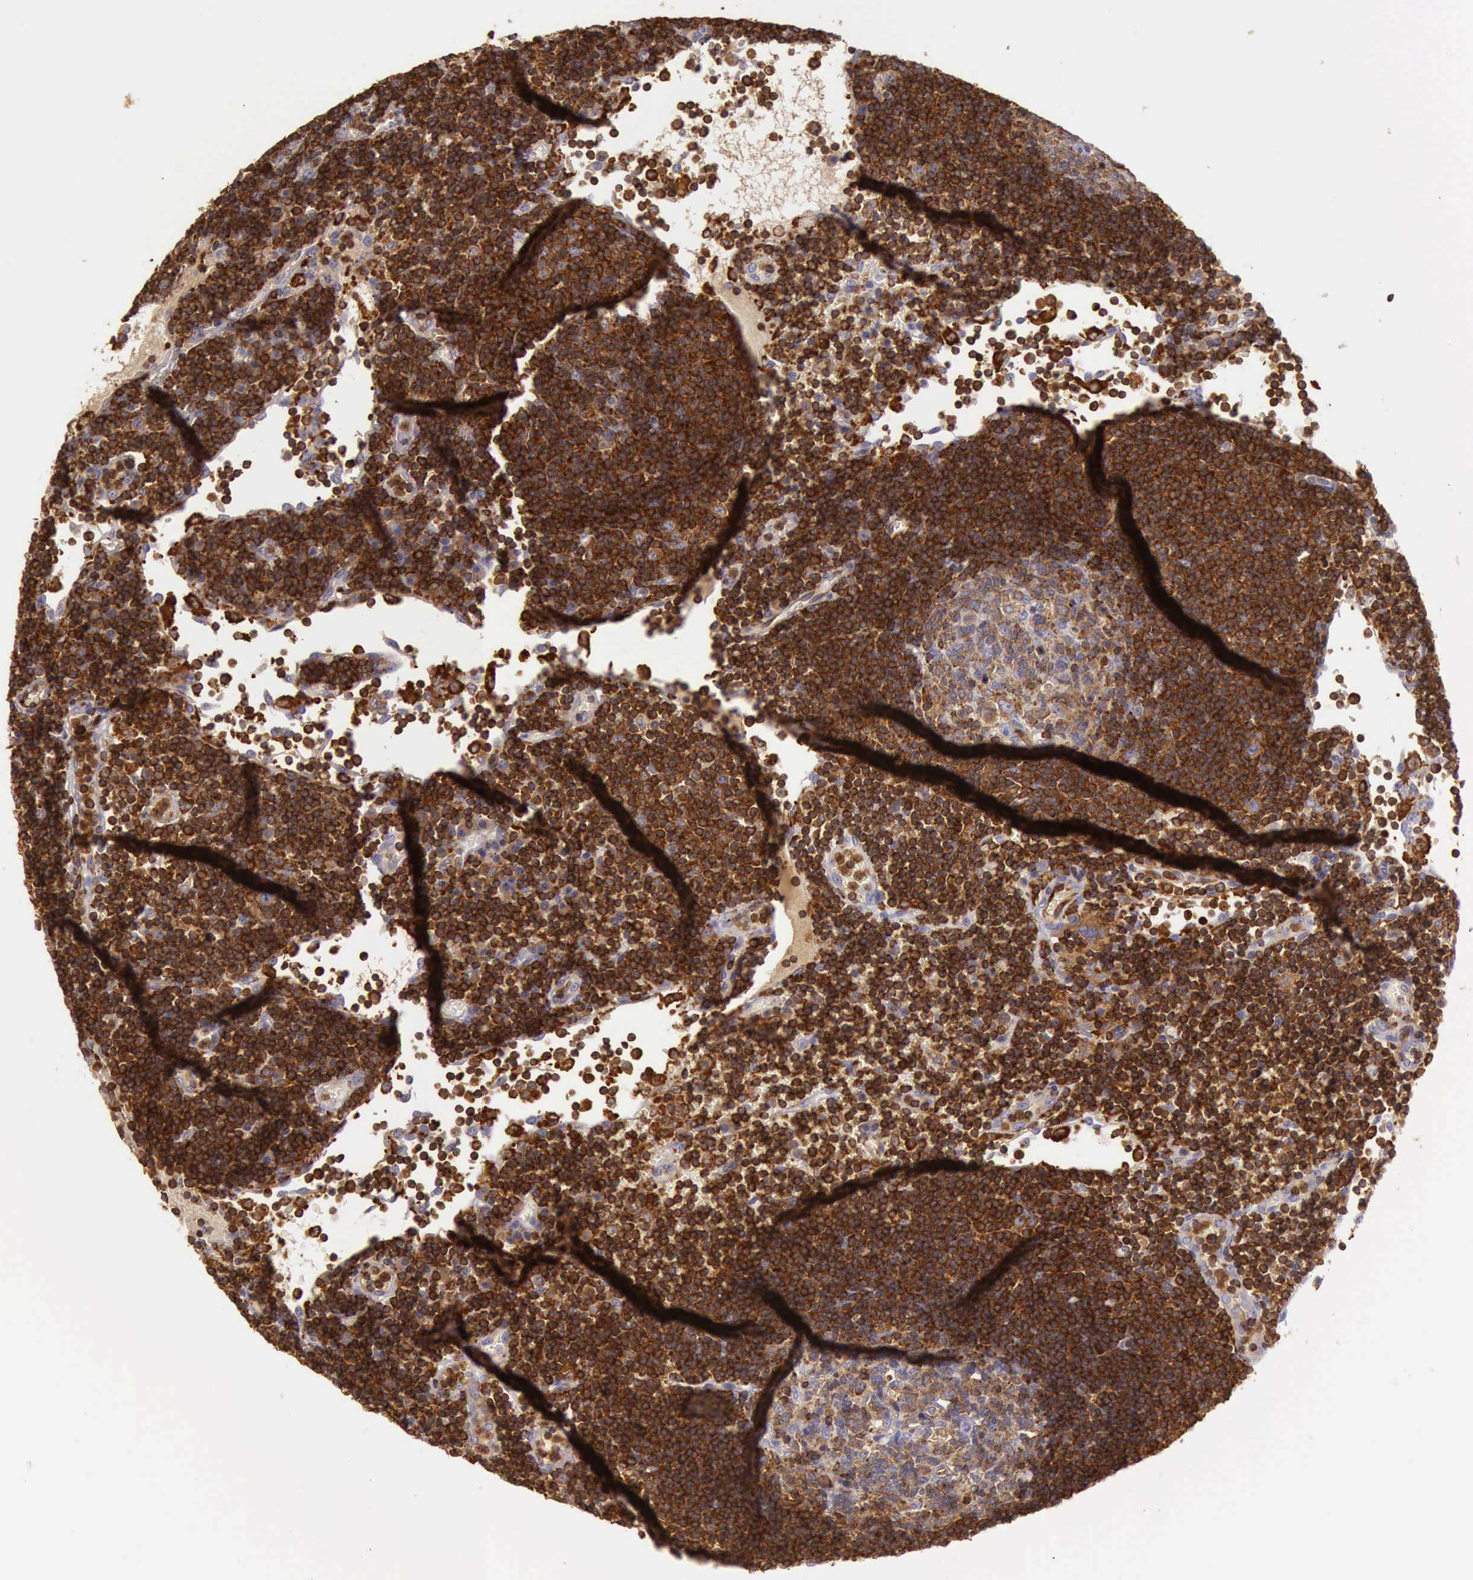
{"staining": {"intensity": "moderate", "quantity": ">75%", "location": "cytoplasmic/membranous"}, "tissue": "lymph node", "cell_type": "Germinal center cells", "image_type": "normal", "snomed": [{"axis": "morphology", "description": "Normal tissue, NOS"}, {"axis": "topography", "description": "Lymph node"}], "caption": "This histopathology image reveals immunohistochemistry (IHC) staining of unremarkable human lymph node, with medium moderate cytoplasmic/membranous expression in approximately >75% of germinal center cells.", "gene": "ARHGAP4", "patient": {"sex": "male", "age": 54}}